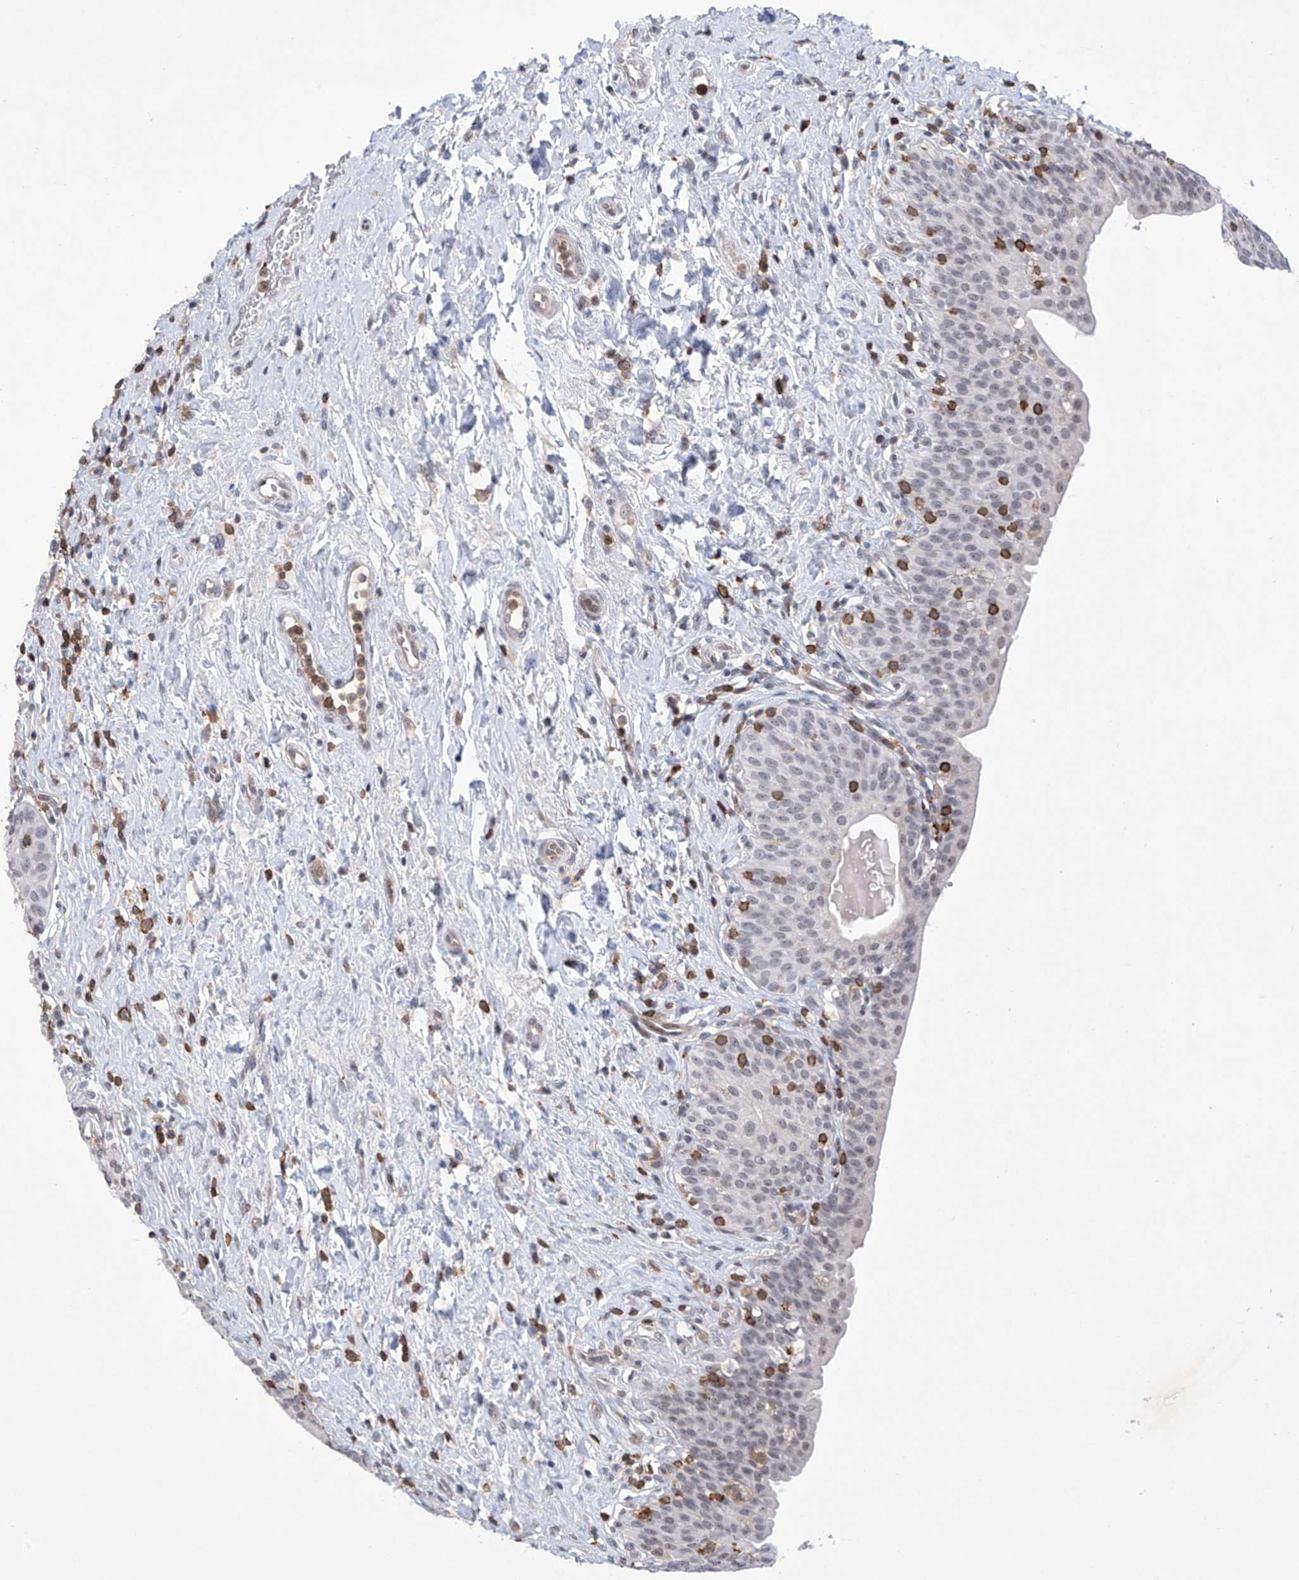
{"staining": {"intensity": "negative", "quantity": "none", "location": "none"}, "tissue": "urinary bladder", "cell_type": "Urothelial cells", "image_type": "normal", "snomed": [{"axis": "morphology", "description": "Normal tissue, NOS"}, {"axis": "topography", "description": "Urinary bladder"}], "caption": "Unremarkable urinary bladder was stained to show a protein in brown. There is no significant expression in urothelial cells. (Immunohistochemistry, brightfield microscopy, high magnification).", "gene": "MSL3", "patient": {"sex": "male", "age": 83}}